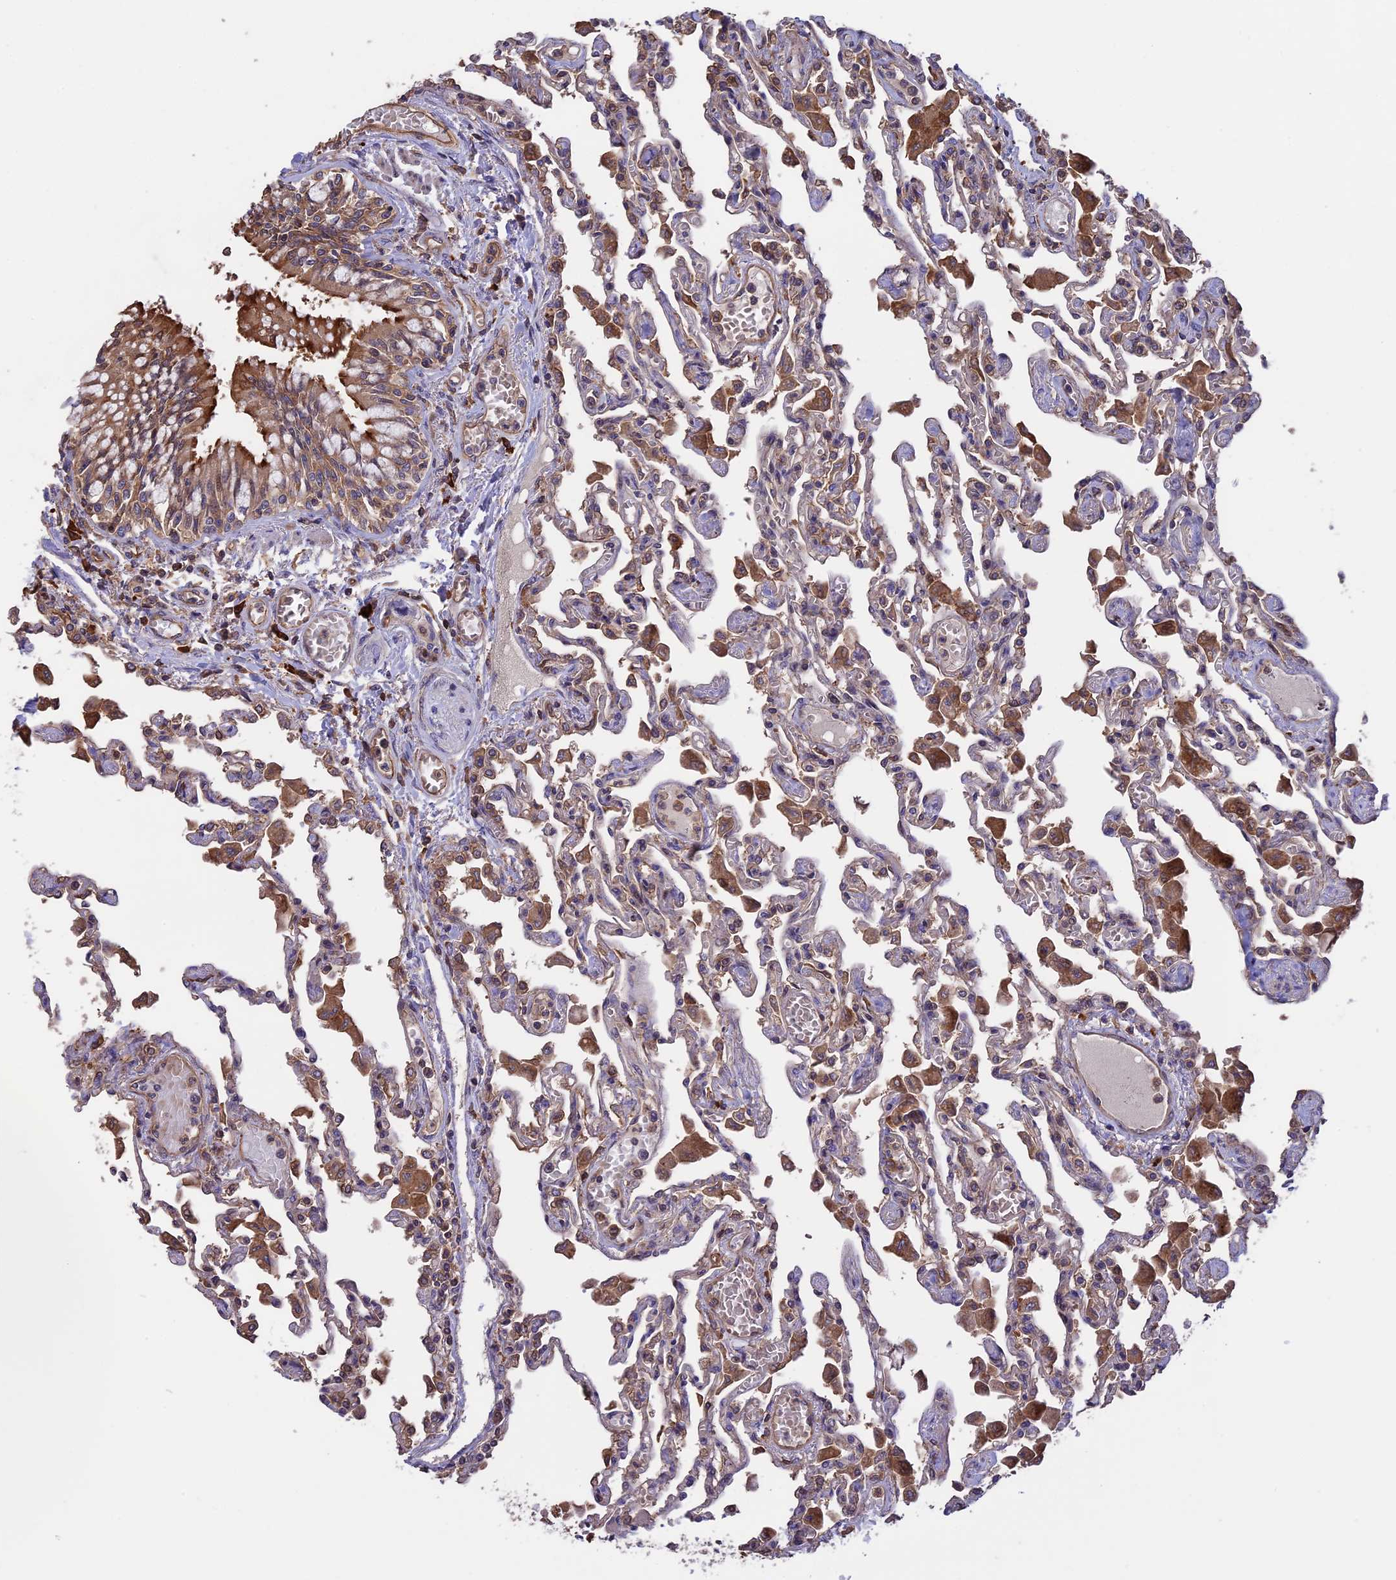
{"staining": {"intensity": "moderate", "quantity": "25%-75%", "location": "cytoplasmic/membranous"}, "tissue": "lung", "cell_type": "Alveolar cells", "image_type": "normal", "snomed": [{"axis": "morphology", "description": "Normal tissue, NOS"}, {"axis": "topography", "description": "Bronchus"}, {"axis": "topography", "description": "Lung"}], "caption": "The photomicrograph shows immunohistochemical staining of normal lung. There is moderate cytoplasmic/membranous positivity is appreciated in about 25%-75% of alveolar cells. Using DAB (3,3'-diaminobenzidine) (brown) and hematoxylin (blue) stains, captured at high magnification using brightfield microscopy.", "gene": "GAS8", "patient": {"sex": "female", "age": 49}}